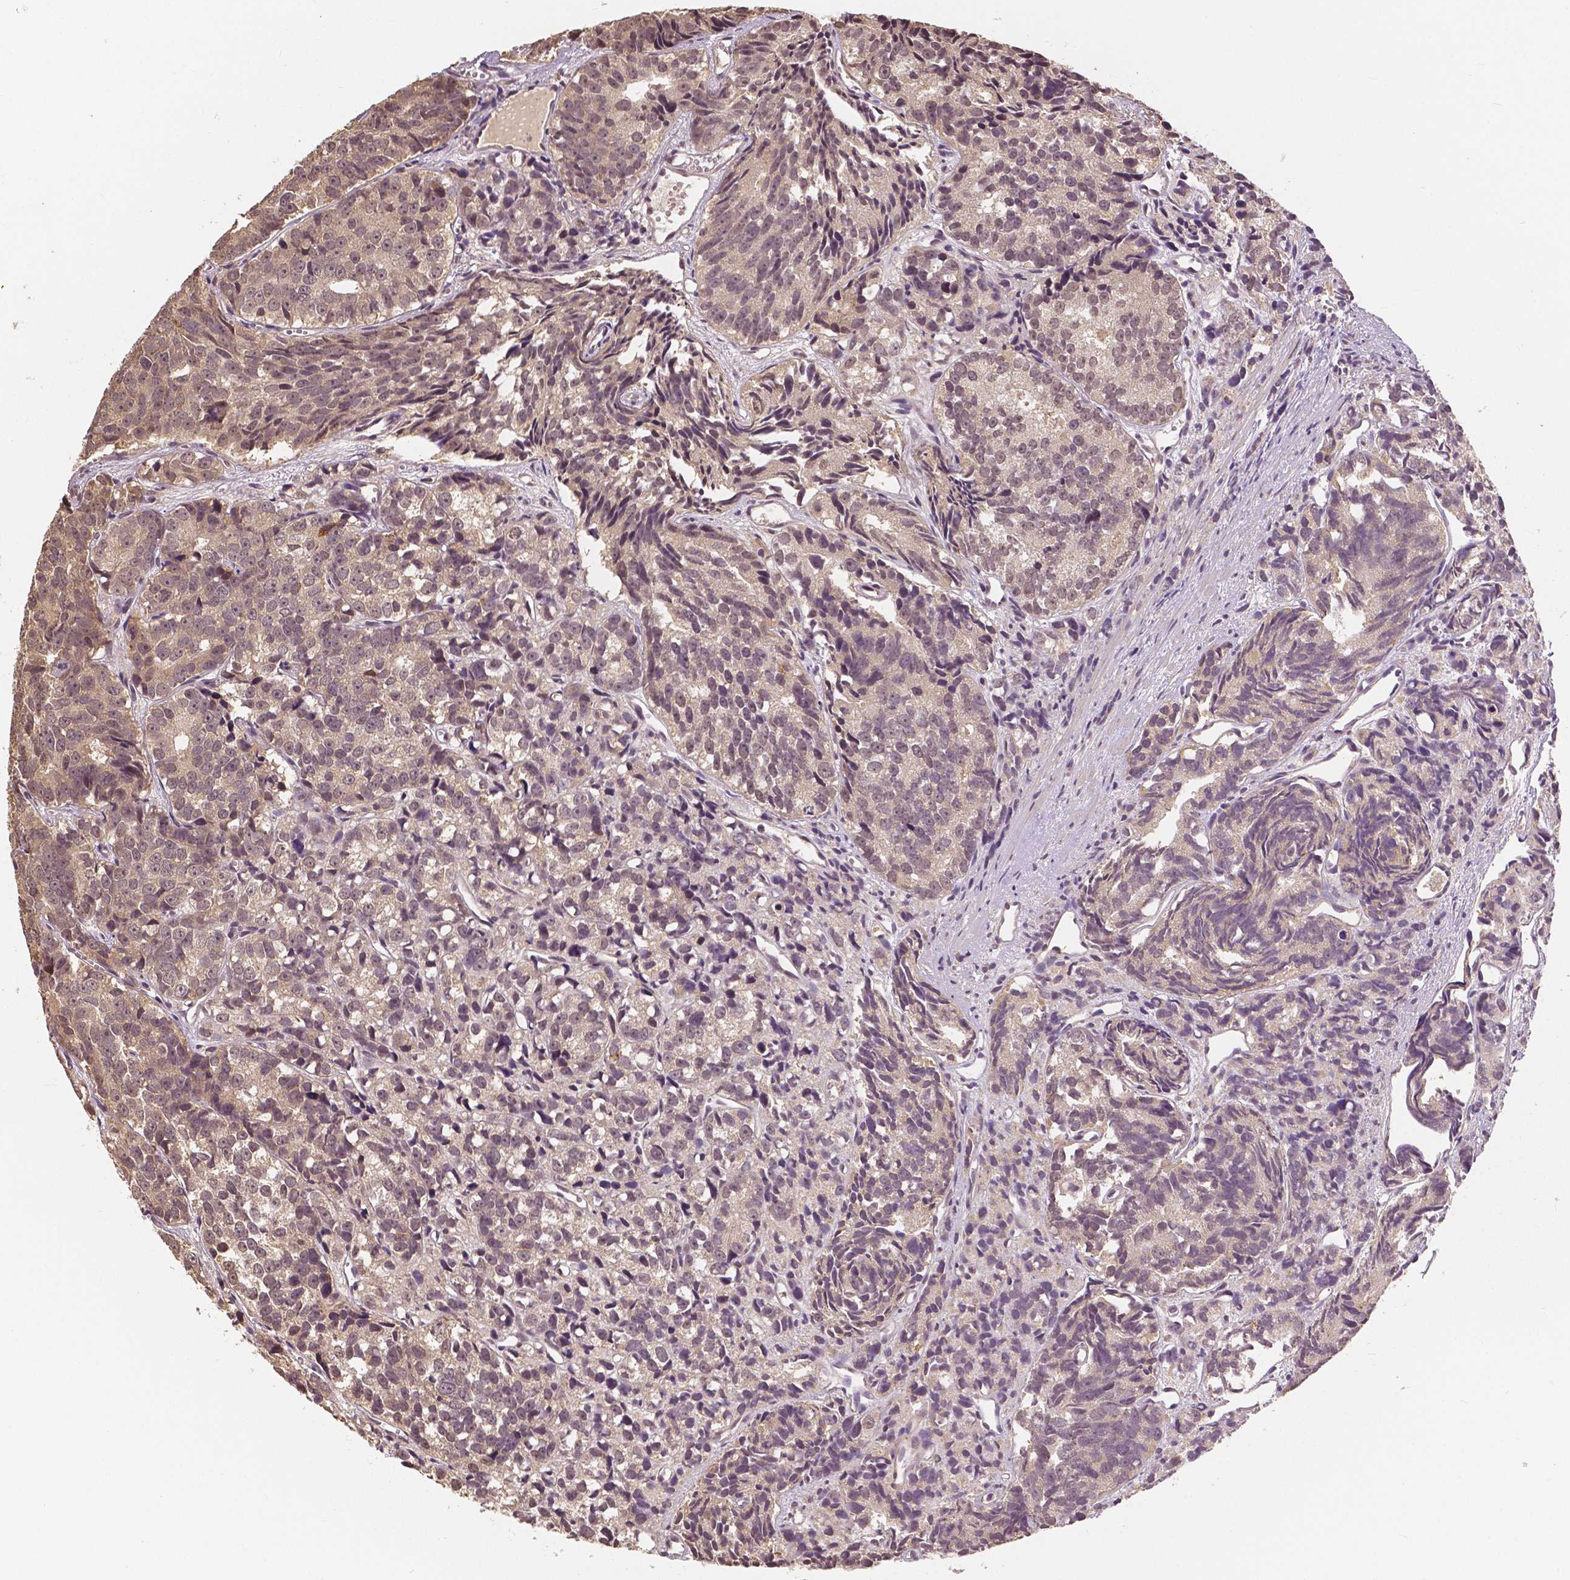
{"staining": {"intensity": "moderate", "quantity": "25%-75%", "location": "nuclear"}, "tissue": "prostate cancer", "cell_type": "Tumor cells", "image_type": "cancer", "snomed": [{"axis": "morphology", "description": "Adenocarcinoma, High grade"}, {"axis": "topography", "description": "Prostate"}], "caption": "Protein analysis of prostate cancer tissue exhibits moderate nuclear expression in approximately 25%-75% of tumor cells. (DAB (3,3'-diaminobenzidine) IHC, brown staining for protein, blue staining for nuclei).", "gene": "MAP1LC3B", "patient": {"sex": "male", "age": 77}}